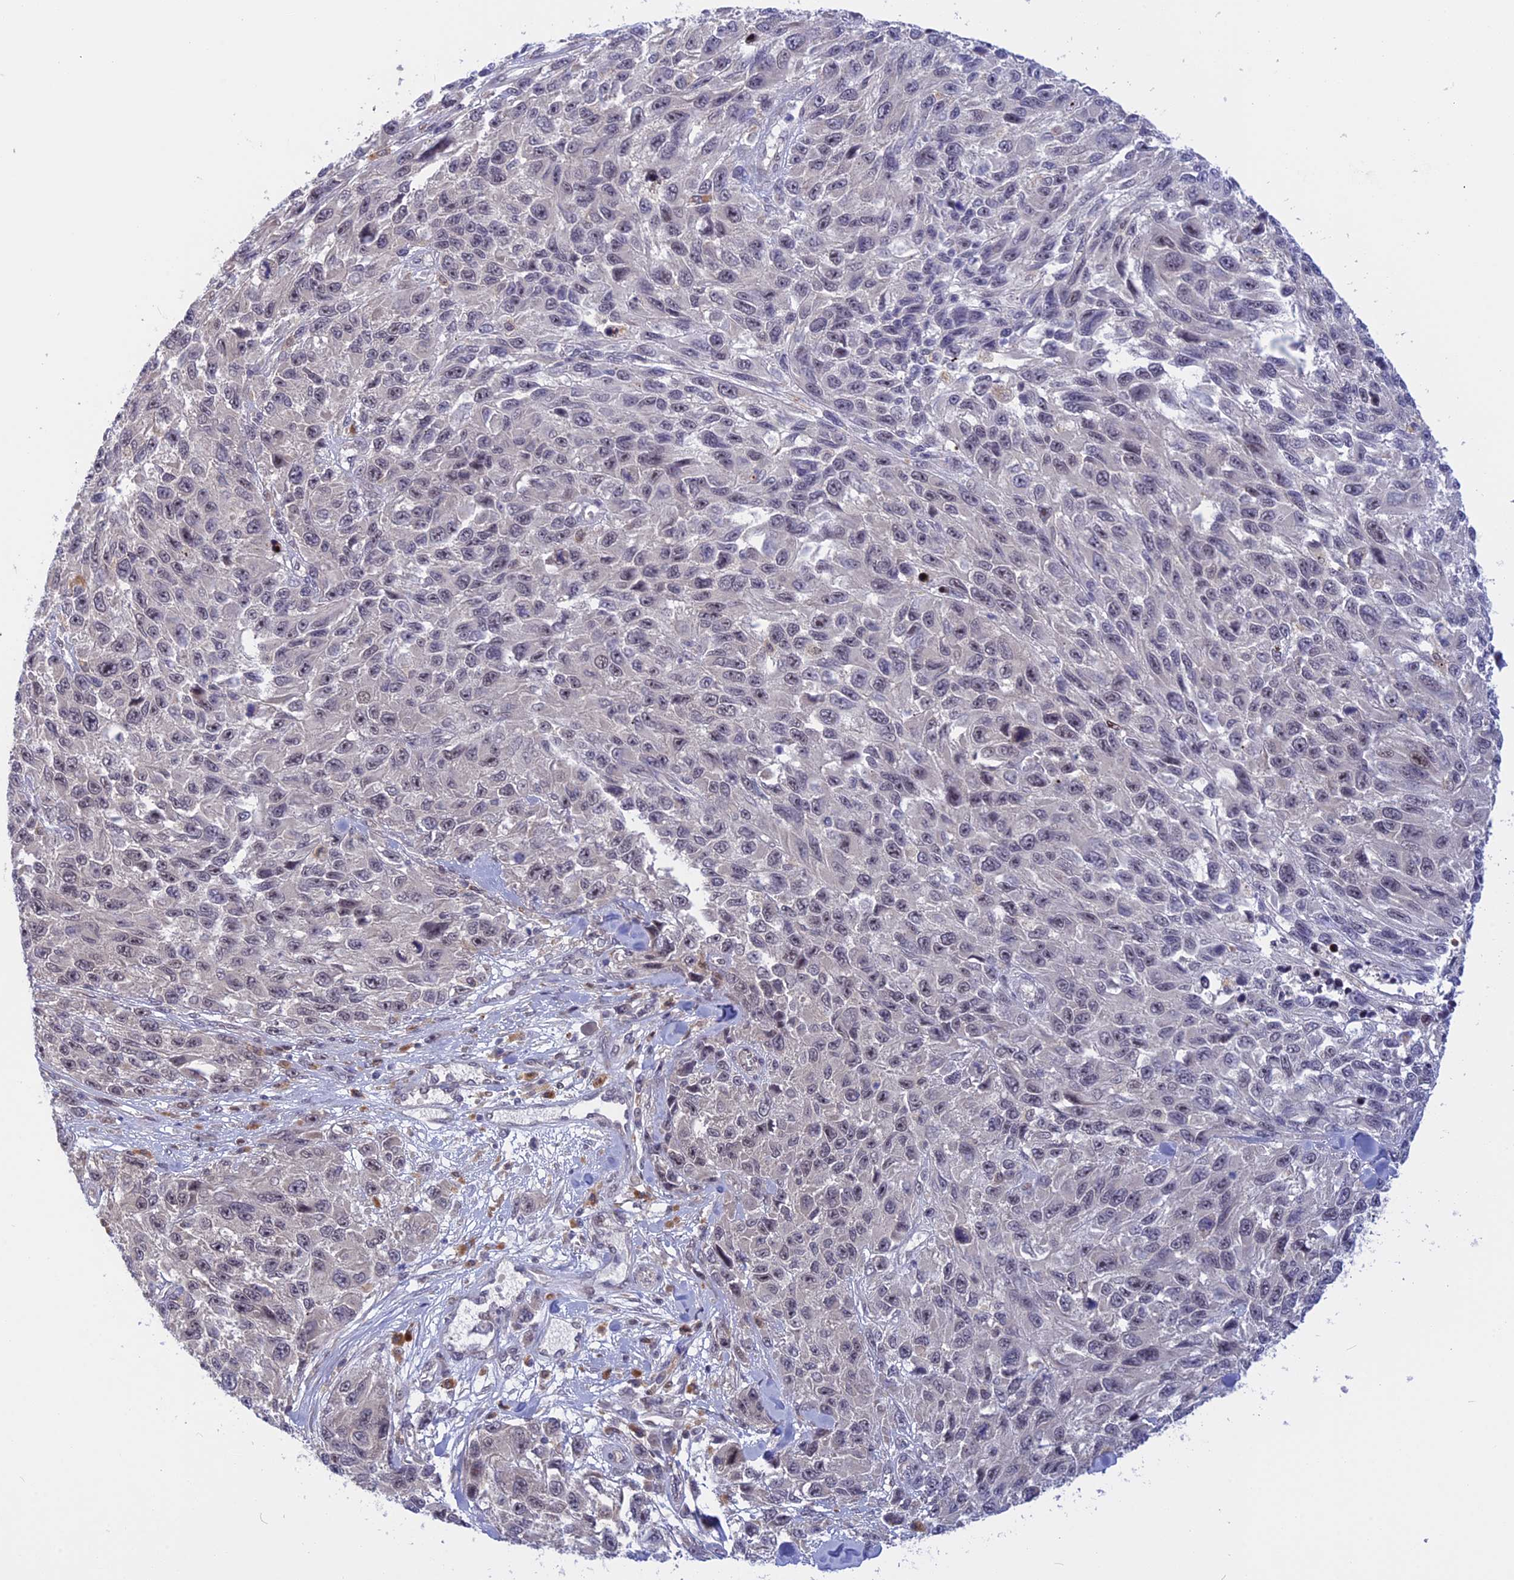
{"staining": {"intensity": "negative", "quantity": "none", "location": "none"}, "tissue": "melanoma", "cell_type": "Tumor cells", "image_type": "cancer", "snomed": [{"axis": "morphology", "description": "Malignant melanoma, NOS"}, {"axis": "topography", "description": "Skin"}], "caption": "Malignant melanoma stained for a protein using IHC reveals no positivity tumor cells.", "gene": "POLR2C", "patient": {"sex": "female", "age": 96}}